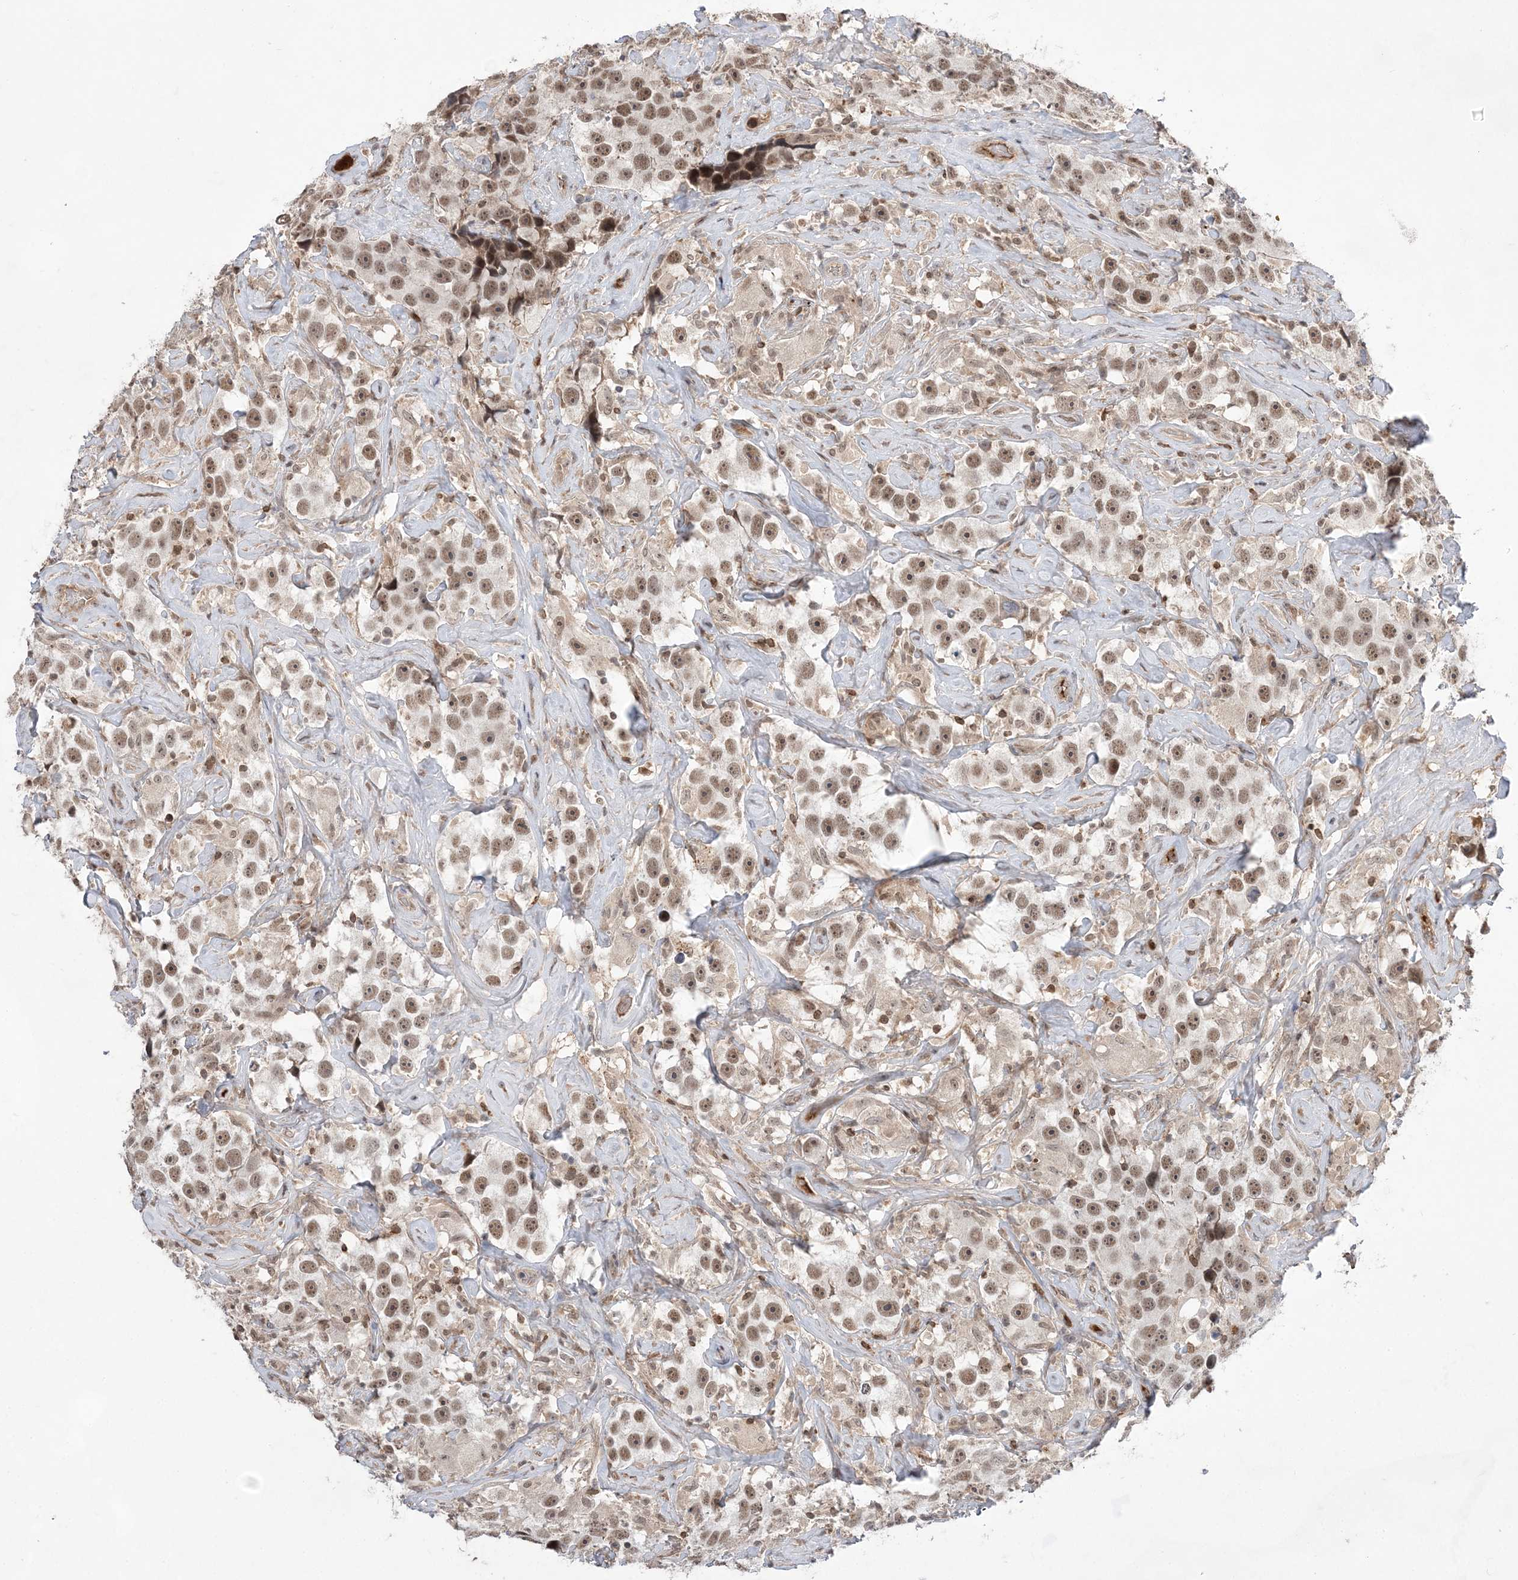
{"staining": {"intensity": "moderate", "quantity": ">75%", "location": "nuclear"}, "tissue": "testis cancer", "cell_type": "Tumor cells", "image_type": "cancer", "snomed": [{"axis": "morphology", "description": "Seminoma, NOS"}, {"axis": "topography", "description": "Testis"}], "caption": "Immunohistochemistry (IHC) (DAB) staining of seminoma (testis) shows moderate nuclear protein positivity in approximately >75% of tumor cells. Nuclei are stained in blue.", "gene": "TMEM132B", "patient": {"sex": "male", "age": 49}}